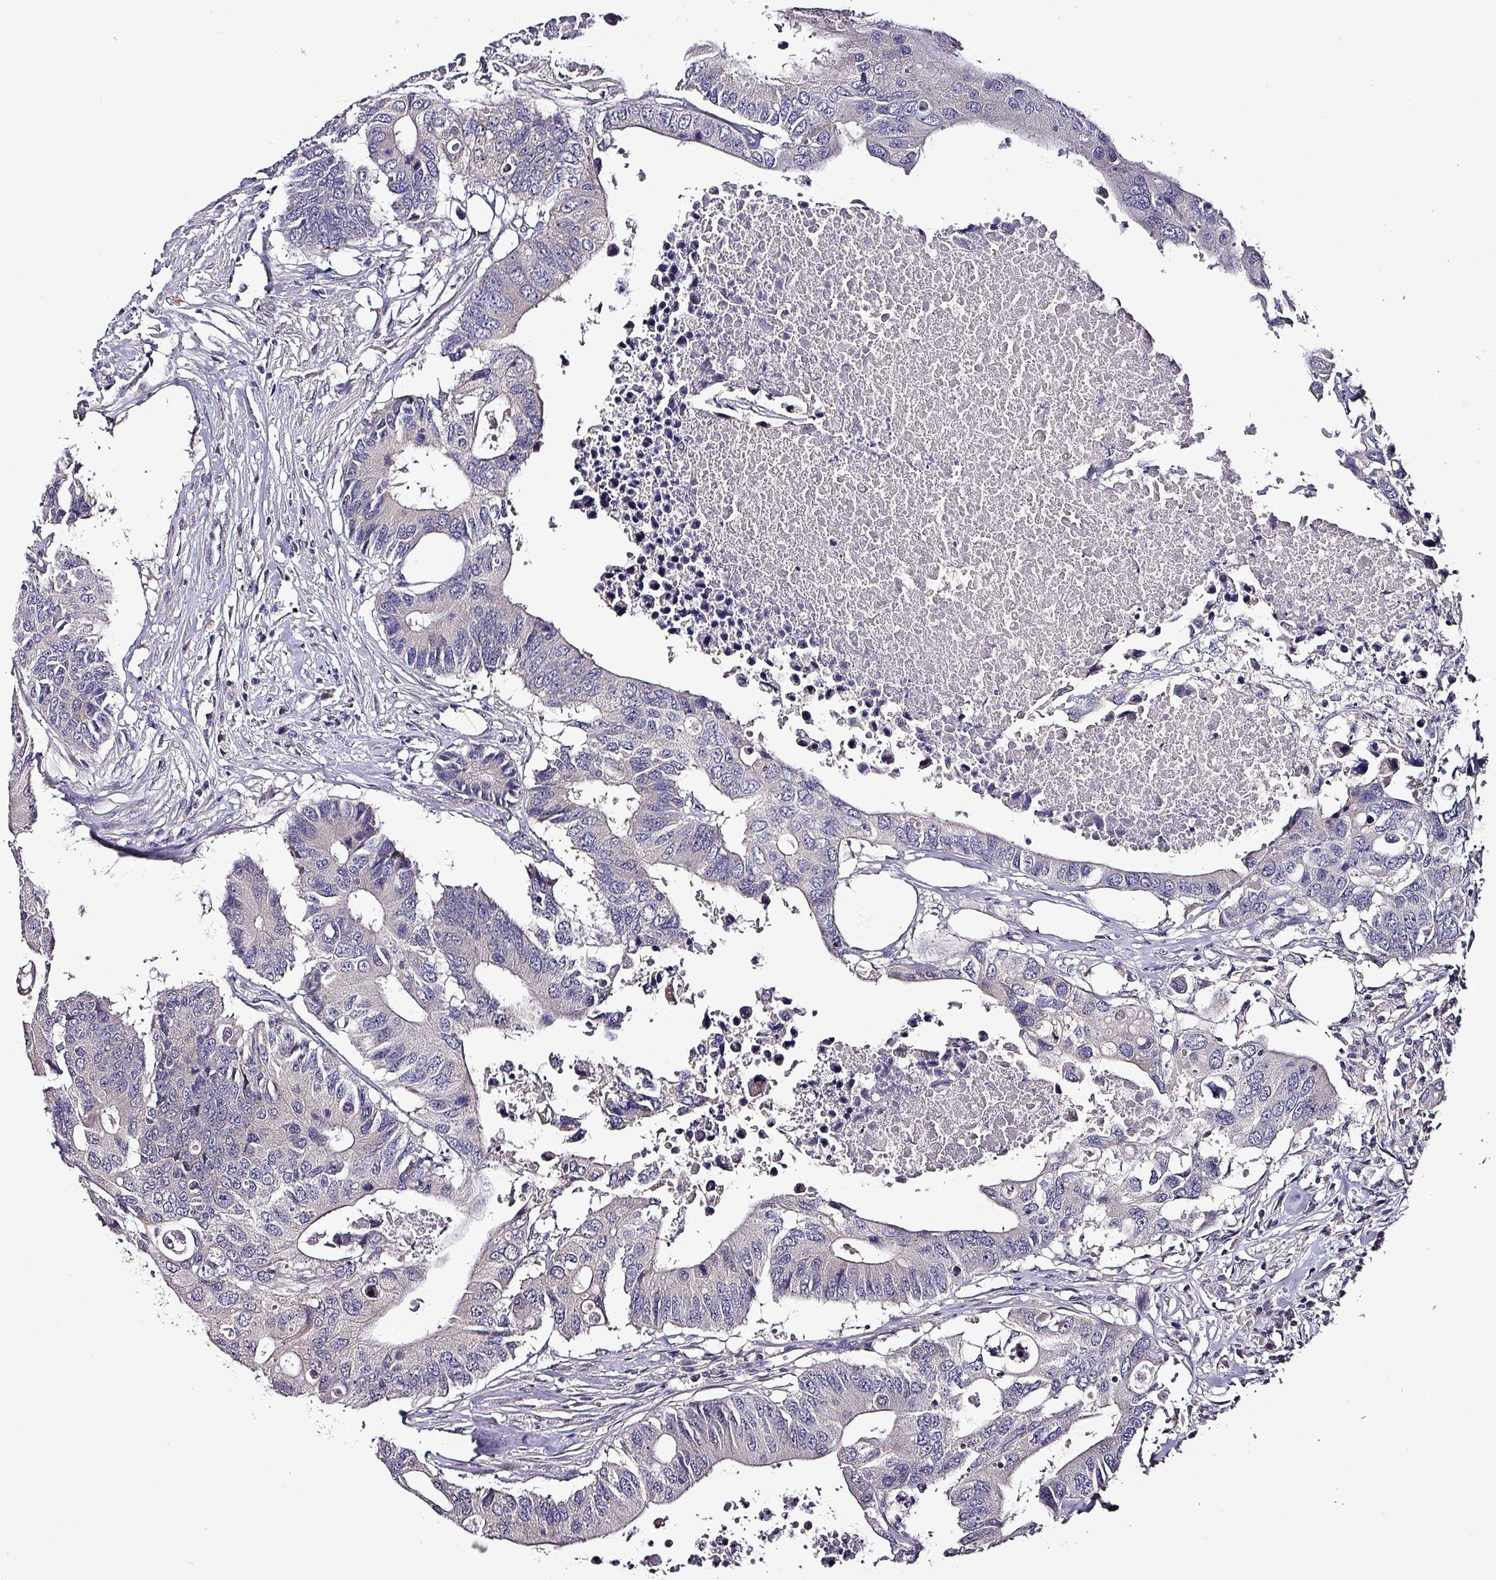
{"staining": {"intensity": "negative", "quantity": "none", "location": "none"}, "tissue": "colorectal cancer", "cell_type": "Tumor cells", "image_type": "cancer", "snomed": [{"axis": "morphology", "description": "Adenocarcinoma, NOS"}, {"axis": "topography", "description": "Colon"}], "caption": "This micrograph is of colorectal cancer stained with IHC to label a protein in brown with the nuclei are counter-stained blue. There is no staining in tumor cells.", "gene": "GRAPL", "patient": {"sex": "male", "age": 71}}